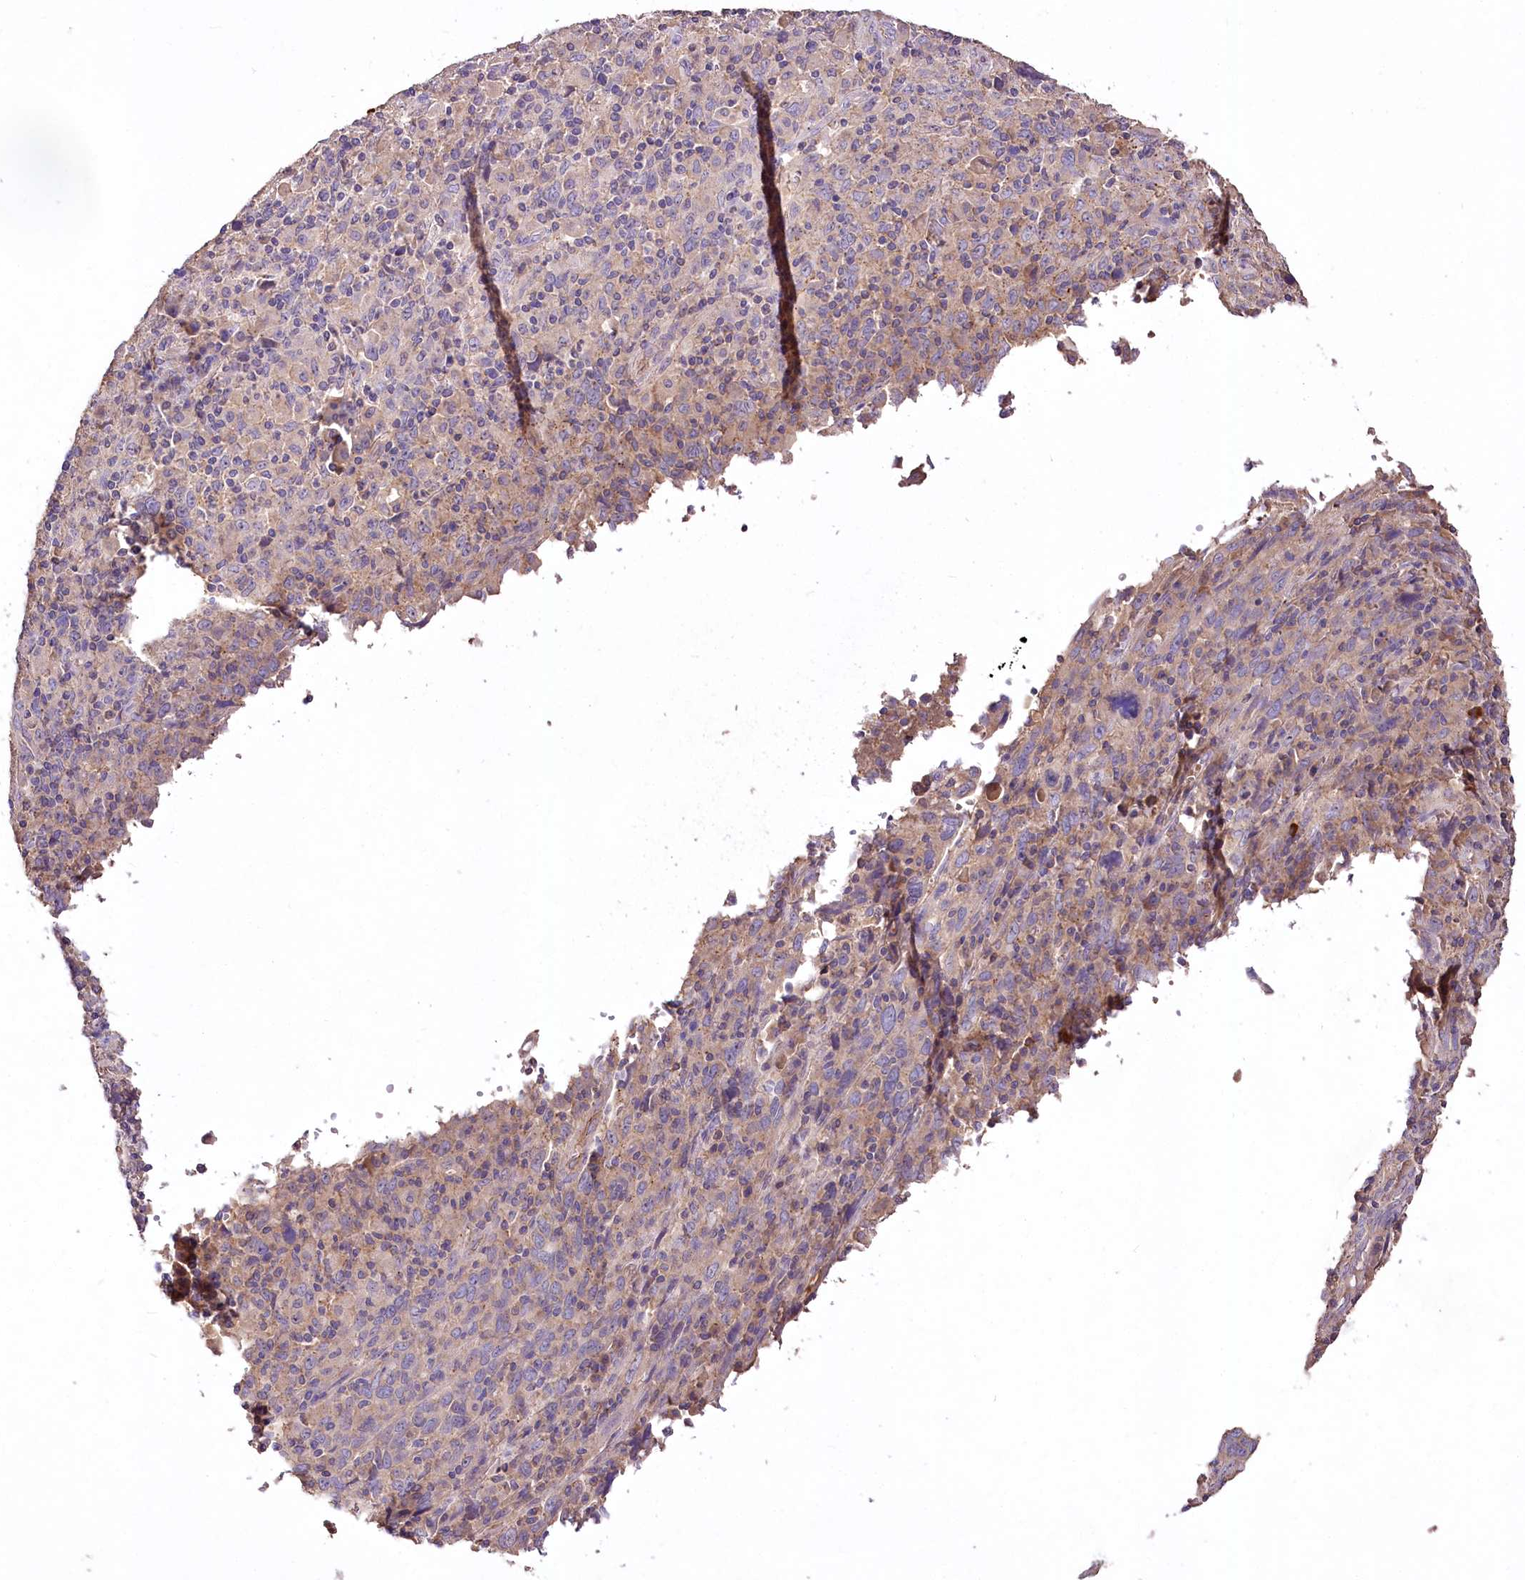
{"staining": {"intensity": "negative", "quantity": "none", "location": "none"}, "tissue": "cervical cancer", "cell_type": "Tumor cells", "image_type": "cancer", "snomed": [{"axis": "morphology", "description": "Squamous cell carcinoma, NOS"}, {"axis": "topography", "description": "Cervix"}], "caption": "The histopathology image reveals no staining of tumor cells in squamous cell carcinoma (cervical). Nuclei are stained in blue.", "gene": "PCYOX1L", "patient": {"sex": "female", "age": 46}}